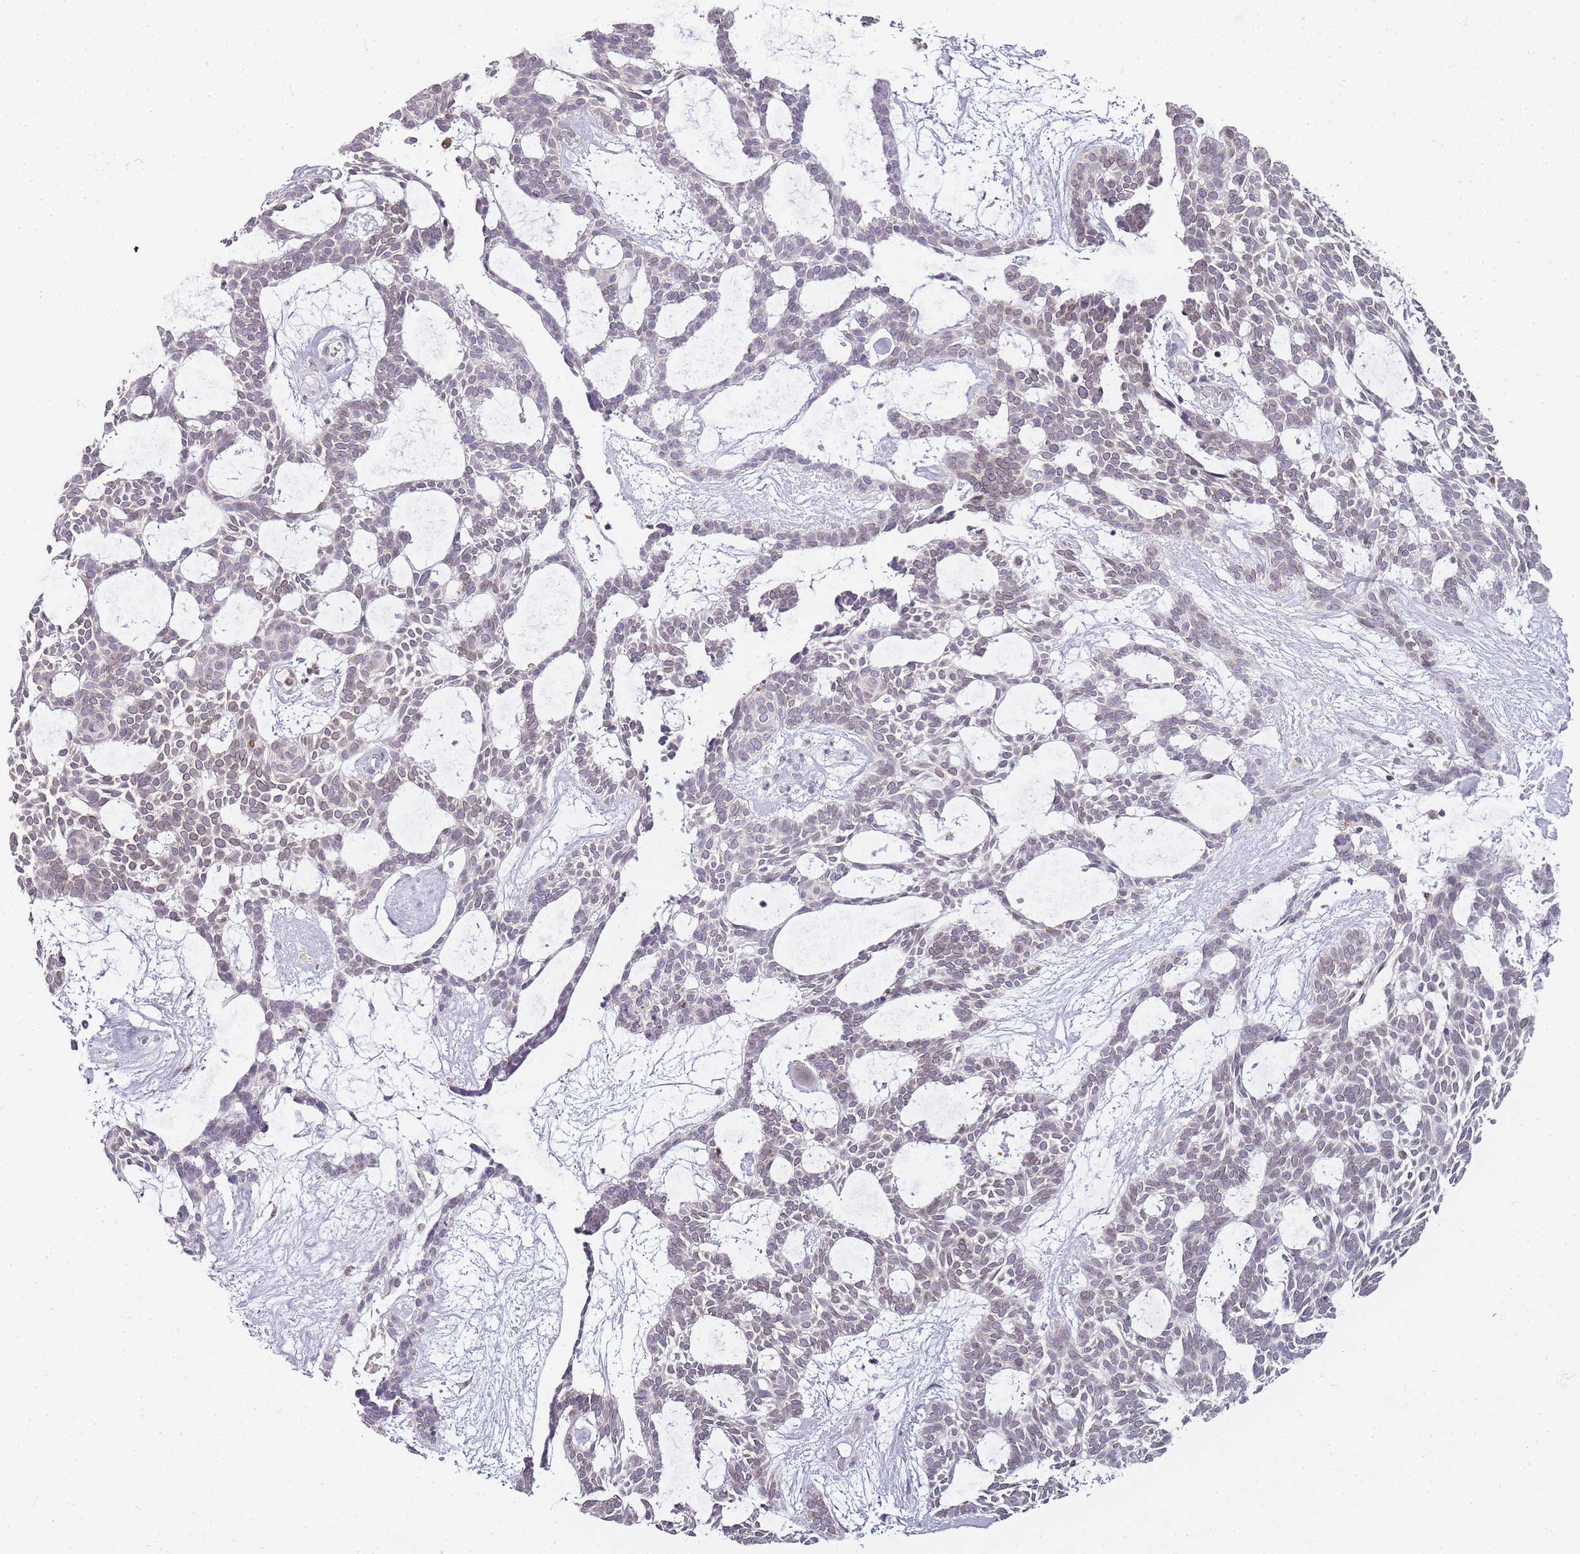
{"staining": {"intensity": "negative", "quantity": "none", "location": "none"}, "tissue": "skin cancer", "cell_type": "Tumor cells", "image_type": "cancer", "snomed": [{"axis": "morphology", "description": "Basal cell carcinoma"}, {"axis": "topography", "description": "Skin"}], "caption": "This is an immunohistochemistry histopathology image of human basal cell carcinoma (skin). There is no expression in tumor cells.", "gene": "JAKMIP1", "patient": {"sex": "male", "age": 61}}